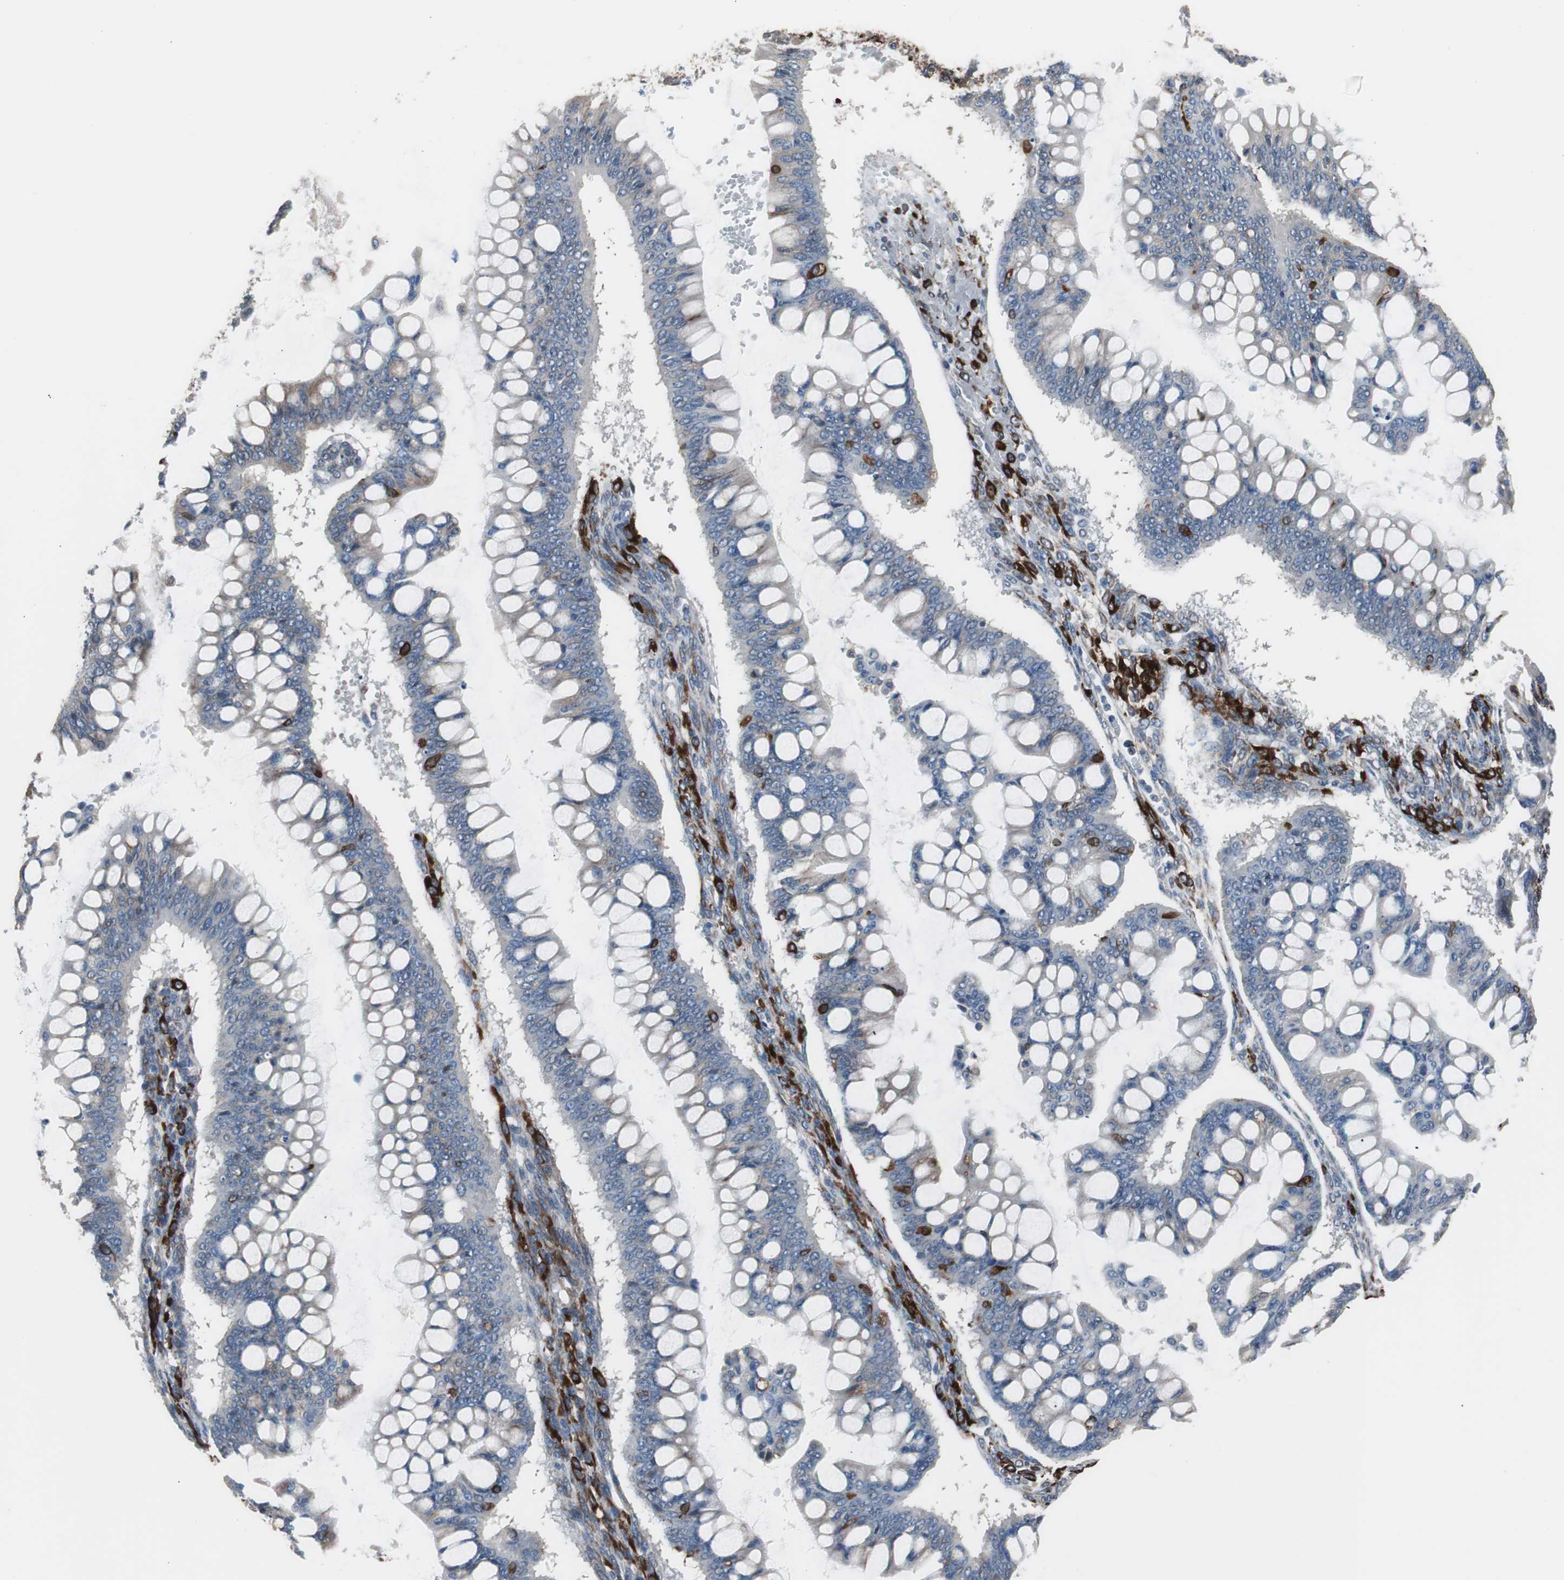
{"staining": {"intensity": "weak", "quantity": "<25%", "location": "cytoplasmic/membranous"}, "tissue": "ovarian cancer", "cell_type": "Tumor cells", "image_type": "cancer", "snomed": [{"axis": "morphology", "description": "Cystadenocarcinoma, mucinous, NOS"}, {"axis": "topography", "description": "Ovary"}], "caption": "Tumor cells show no significant positivity in ovarian cancer.", "gene": "PBXIP1", "patient": {"sex": "female", "age": 73}}